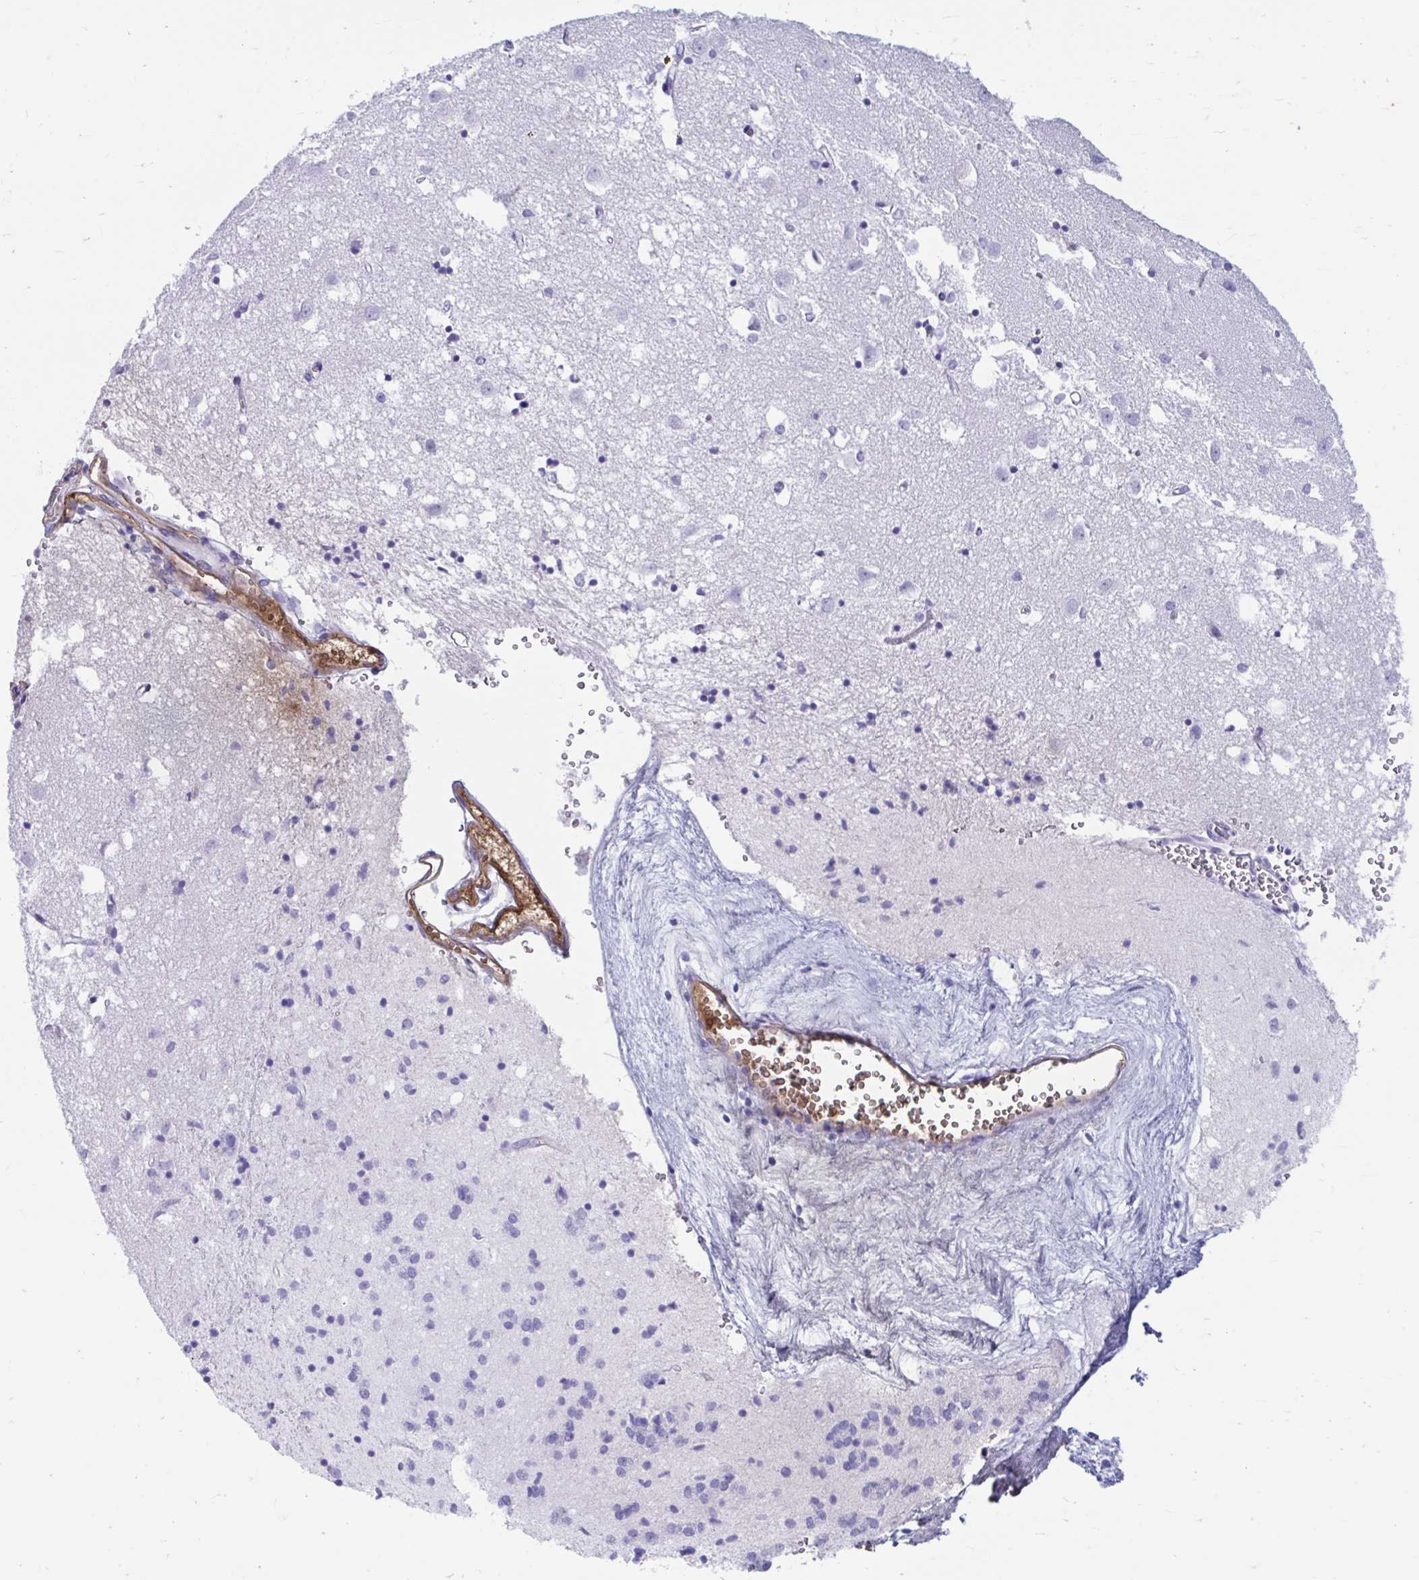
{"staining": {"intensity": "negative", "quantity": "none", "location": "none"}, "tissue": "caudate", "cell_type": "Glial cells", "image_type": "normal", "snomed": [{"axis": "morphology", "description": "Normal tissue, NOS"}, {"axis": "topography", "description": "Lateral ventricle wall"}], "caption": "An IHC histopathology image of normal caudate is shown. There is no staining in glial cells of caudate.", "gene": "SMIM9", "patient": {"sex": "male", "age": 70}}